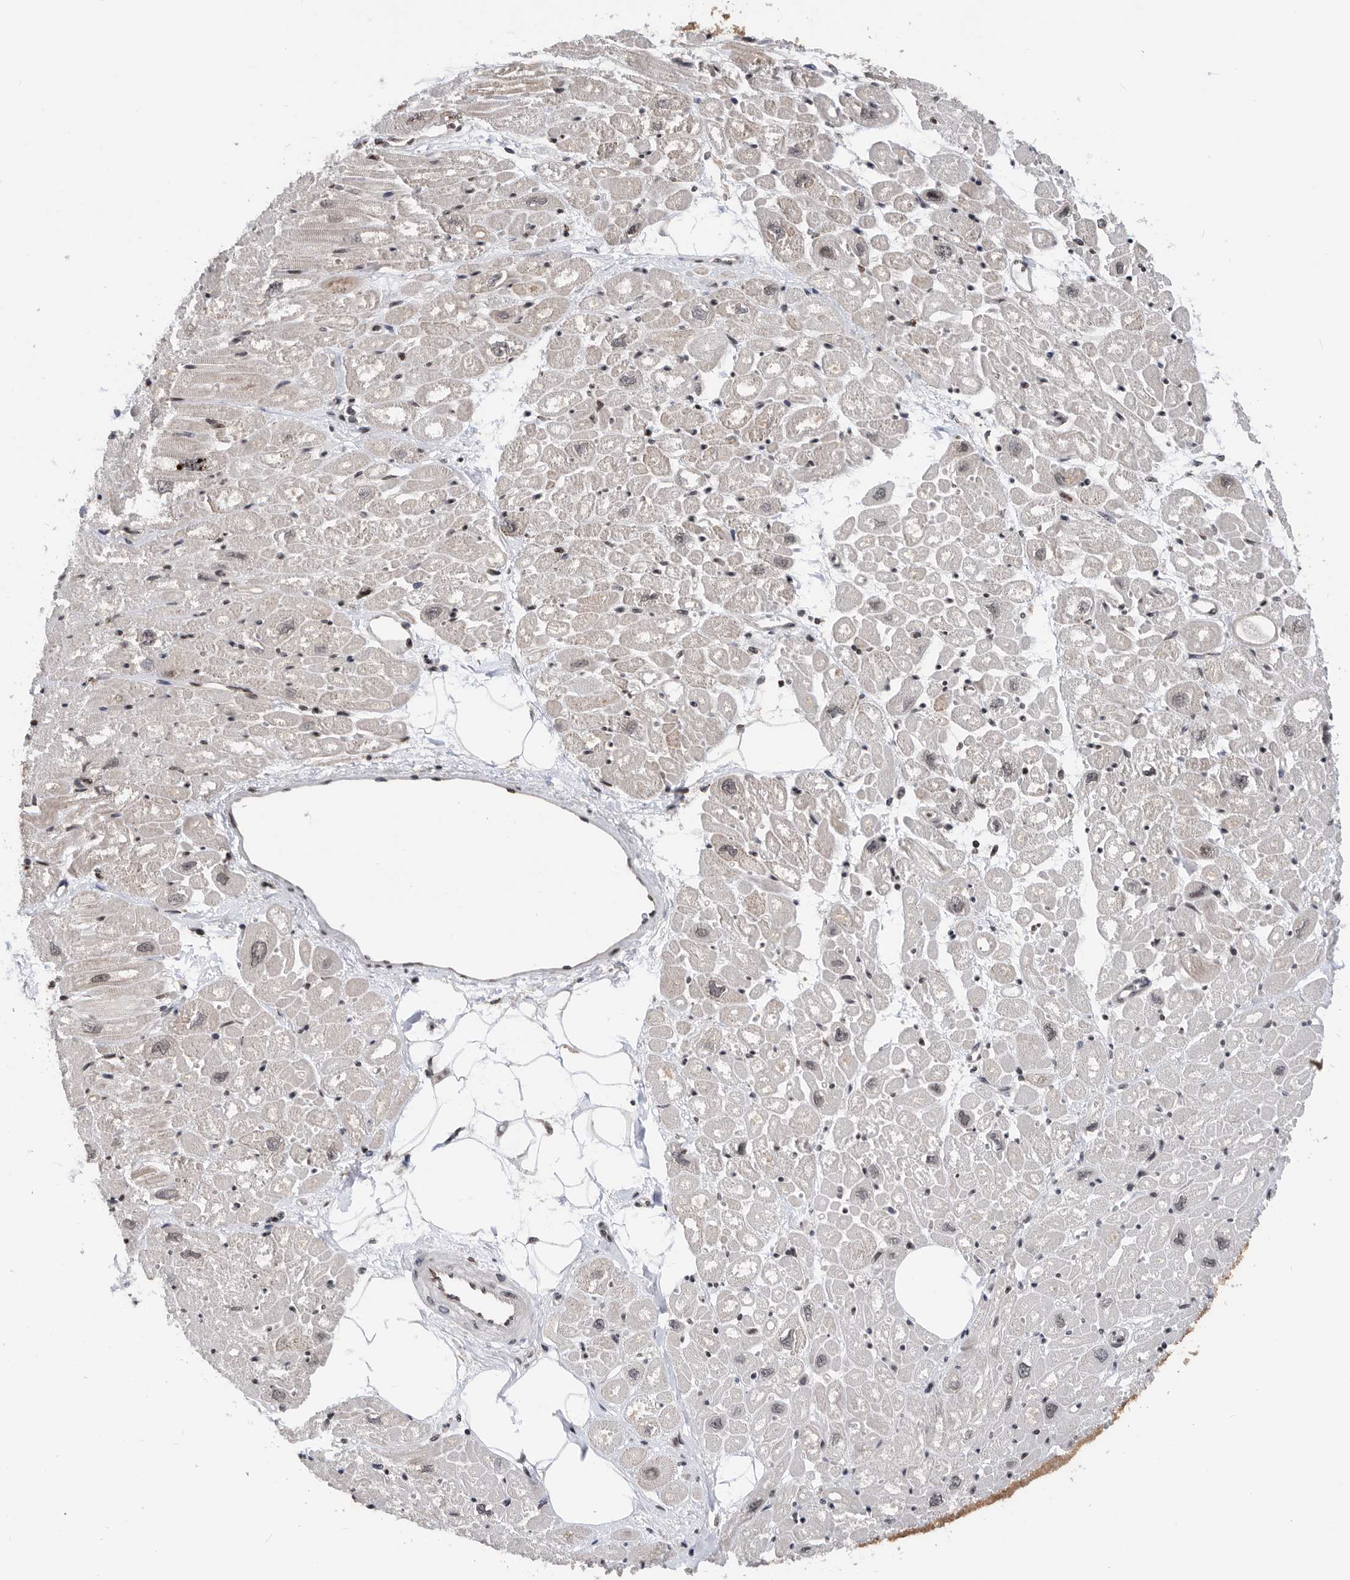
{"staining": {"intensity": "moderate", "quantity": "25%-75%", "location": "cytoplasmic/membranous,nuclear"}, "tissue": "heart muscle", "cell_type": "Cardiomyocytes", "image_type": "normal", "snomed": [{"axis": "morphology", "description": "Normal tissue, NOS"}, {"axis": "topography", "description": "Heart"}], "caption": "Immunohistochemical staining of benign heart muscle displays moderate cytoplasmic/membranous,nuclear protein staining in approximately 25%-75% of cardiomyocytes.", "gene": "SNRNP48", "patient": {"sex": "male", "age": 50}}